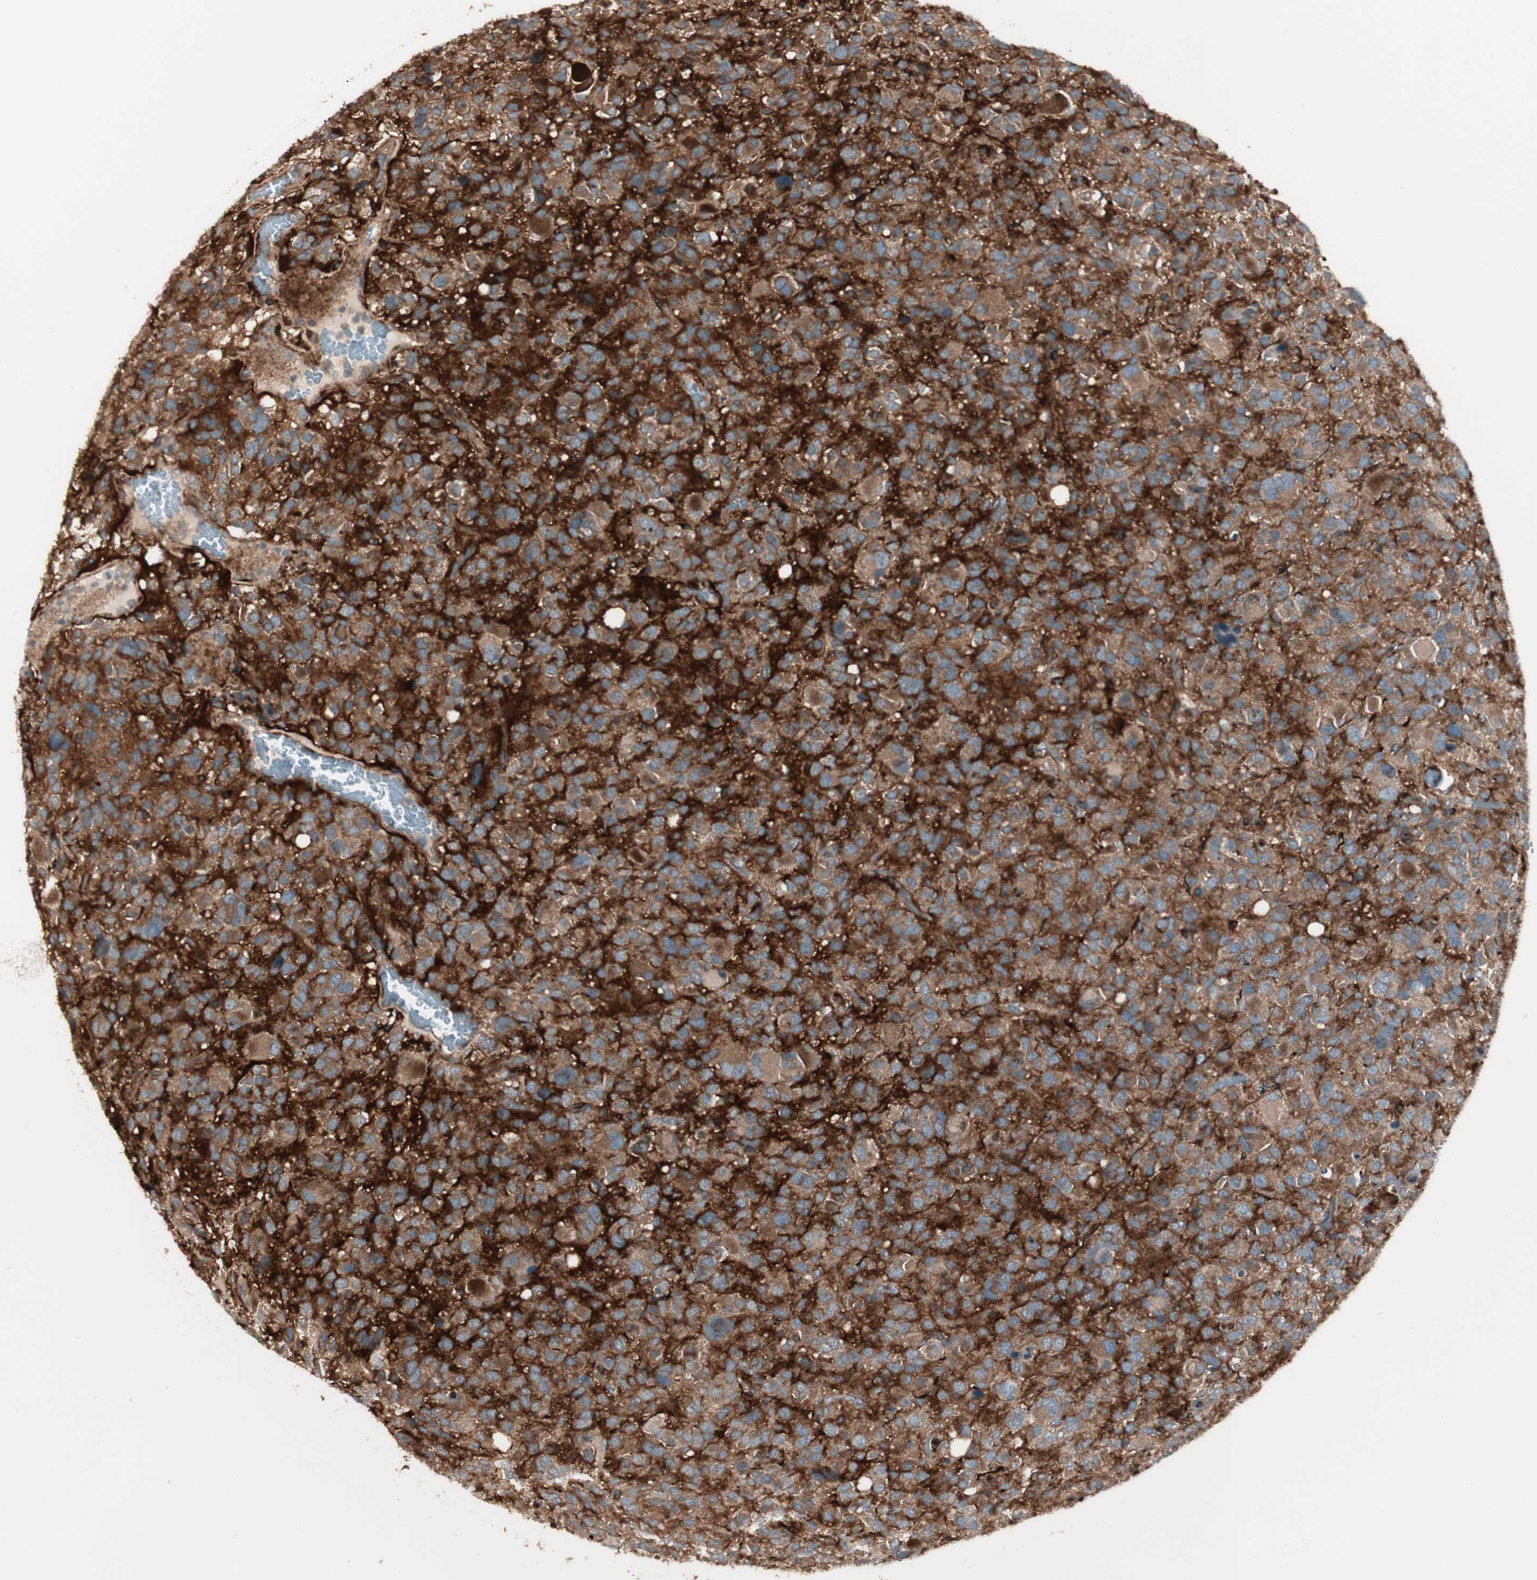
{"staining": {"intensity": "moderate", "quantity": ">75%", "location": "cytoplasmic/membranous"}, "tissue": "glioma", "cell_type": "Tumor cells", "image_type": "cancer", "snomed": [{"axis": "morphology", "description": "Glioma, malignant, High grade"}, {"axis": "topography", "description": "Brain"}], "caption": "A micrograph of malignant glioma (high-grade) stained for a protein shows moderate cytoplasmic/membranous brown staining in tumor cells.", "gene": "PPP2R5E", "patient": {"sex": "male", "age": 48}}